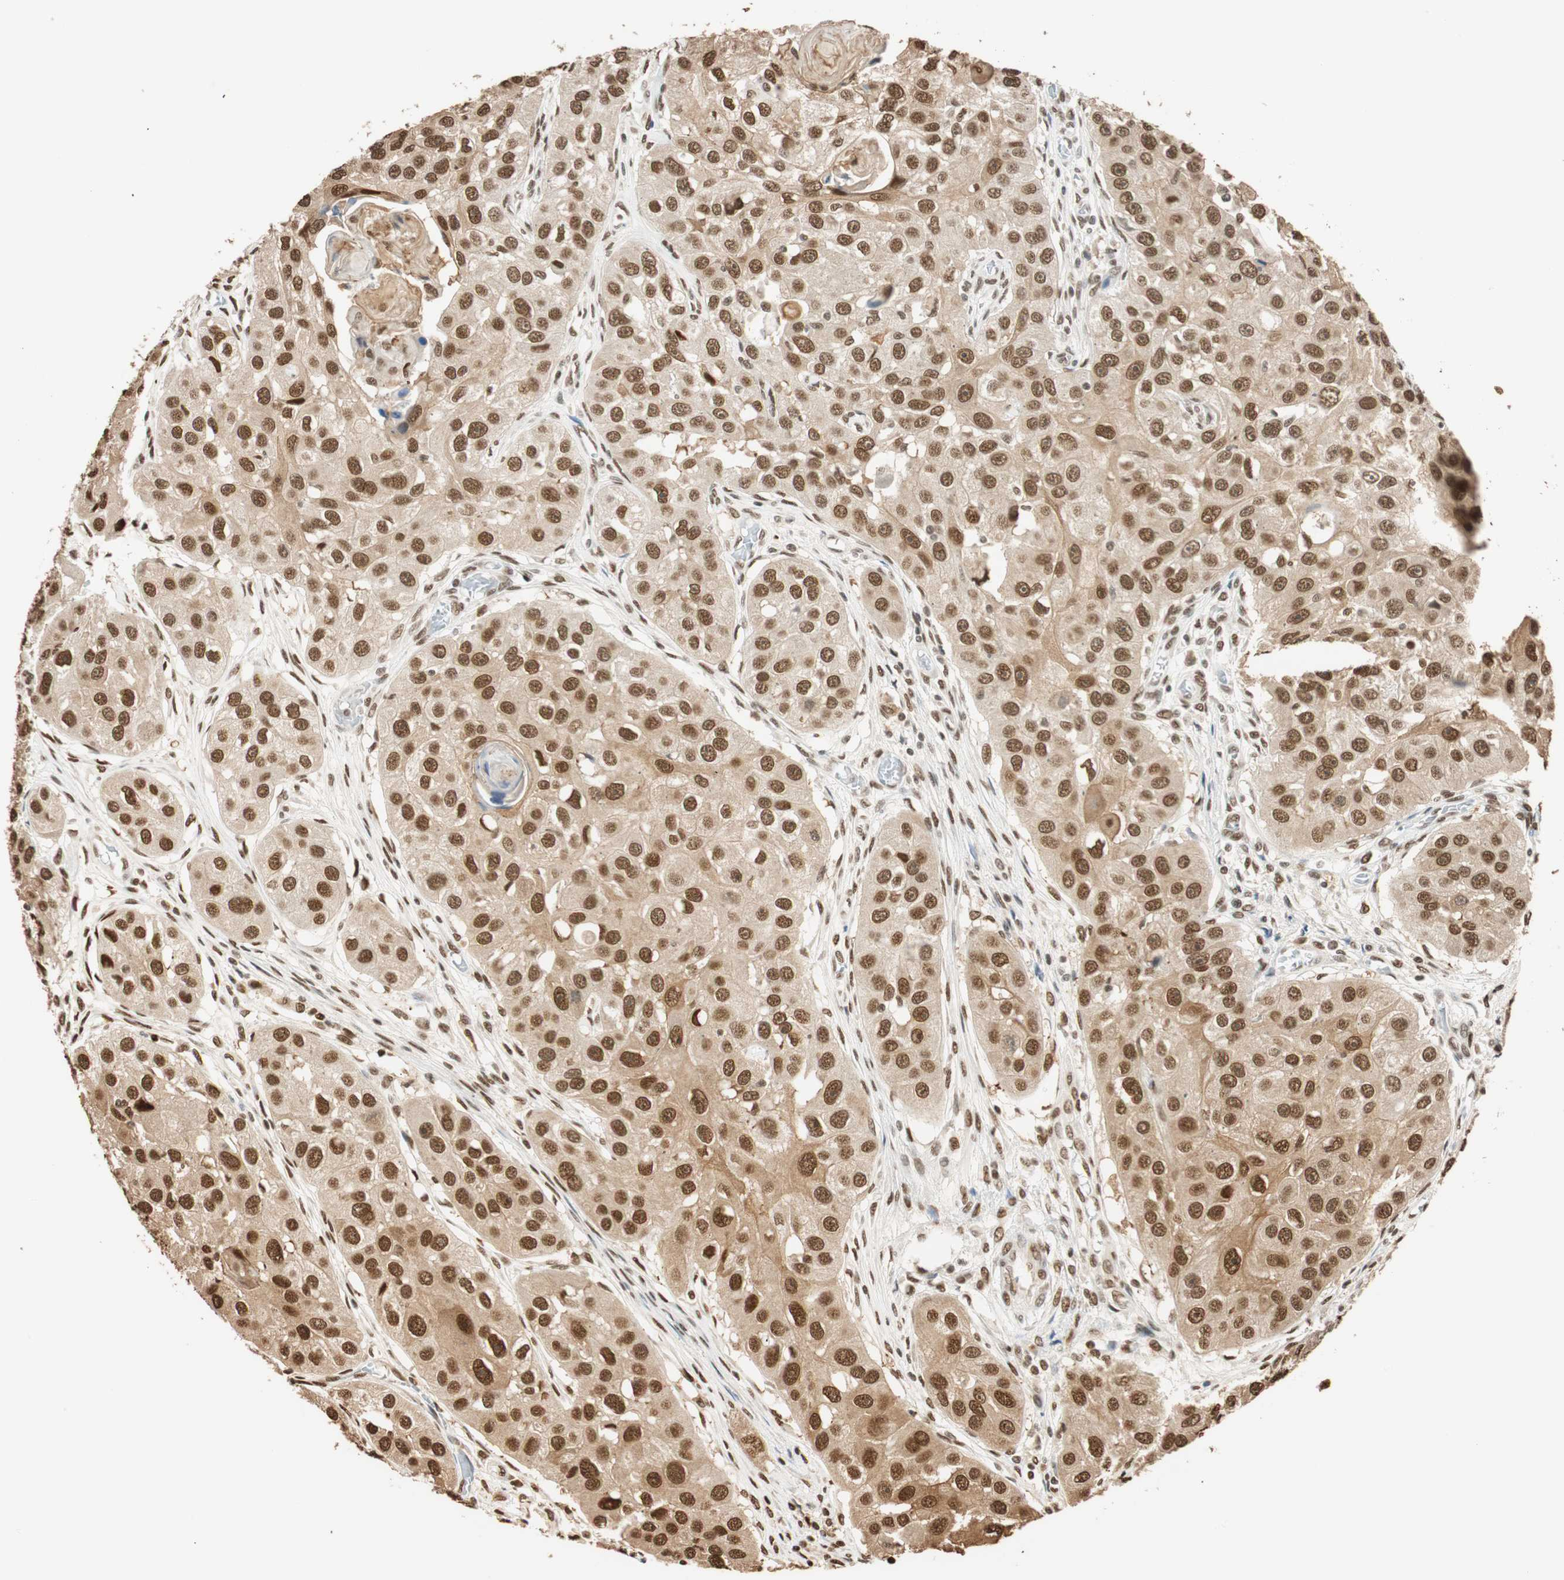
{"staining": {"intensity": "moderate", "quantity": ">75%", "location": "cytoplasmic/membranous,nuclear"}, "tissue": "head and neck cancer", "cell_type": "Tumor cells", "image_type": "cancer", "snomed": [{"axis": "morphology", "description": "Squamous cell carcinoma, NOS"}, {"axis": "topography", "description": "Oral tissue"}, {"axis": "topography", "description": "Head-Neck"}], "caption": "Protein analysis of head and neck squamous cell carcinoma tissue shows moderate cytoplasmic/membranous and nuclear staining in approximately >75% of tumor cells. The protein is shown in brown color, while the nuclei are stained blue.", "gene": "FANCG", "patient": {"sex": "female", "age": 76}}